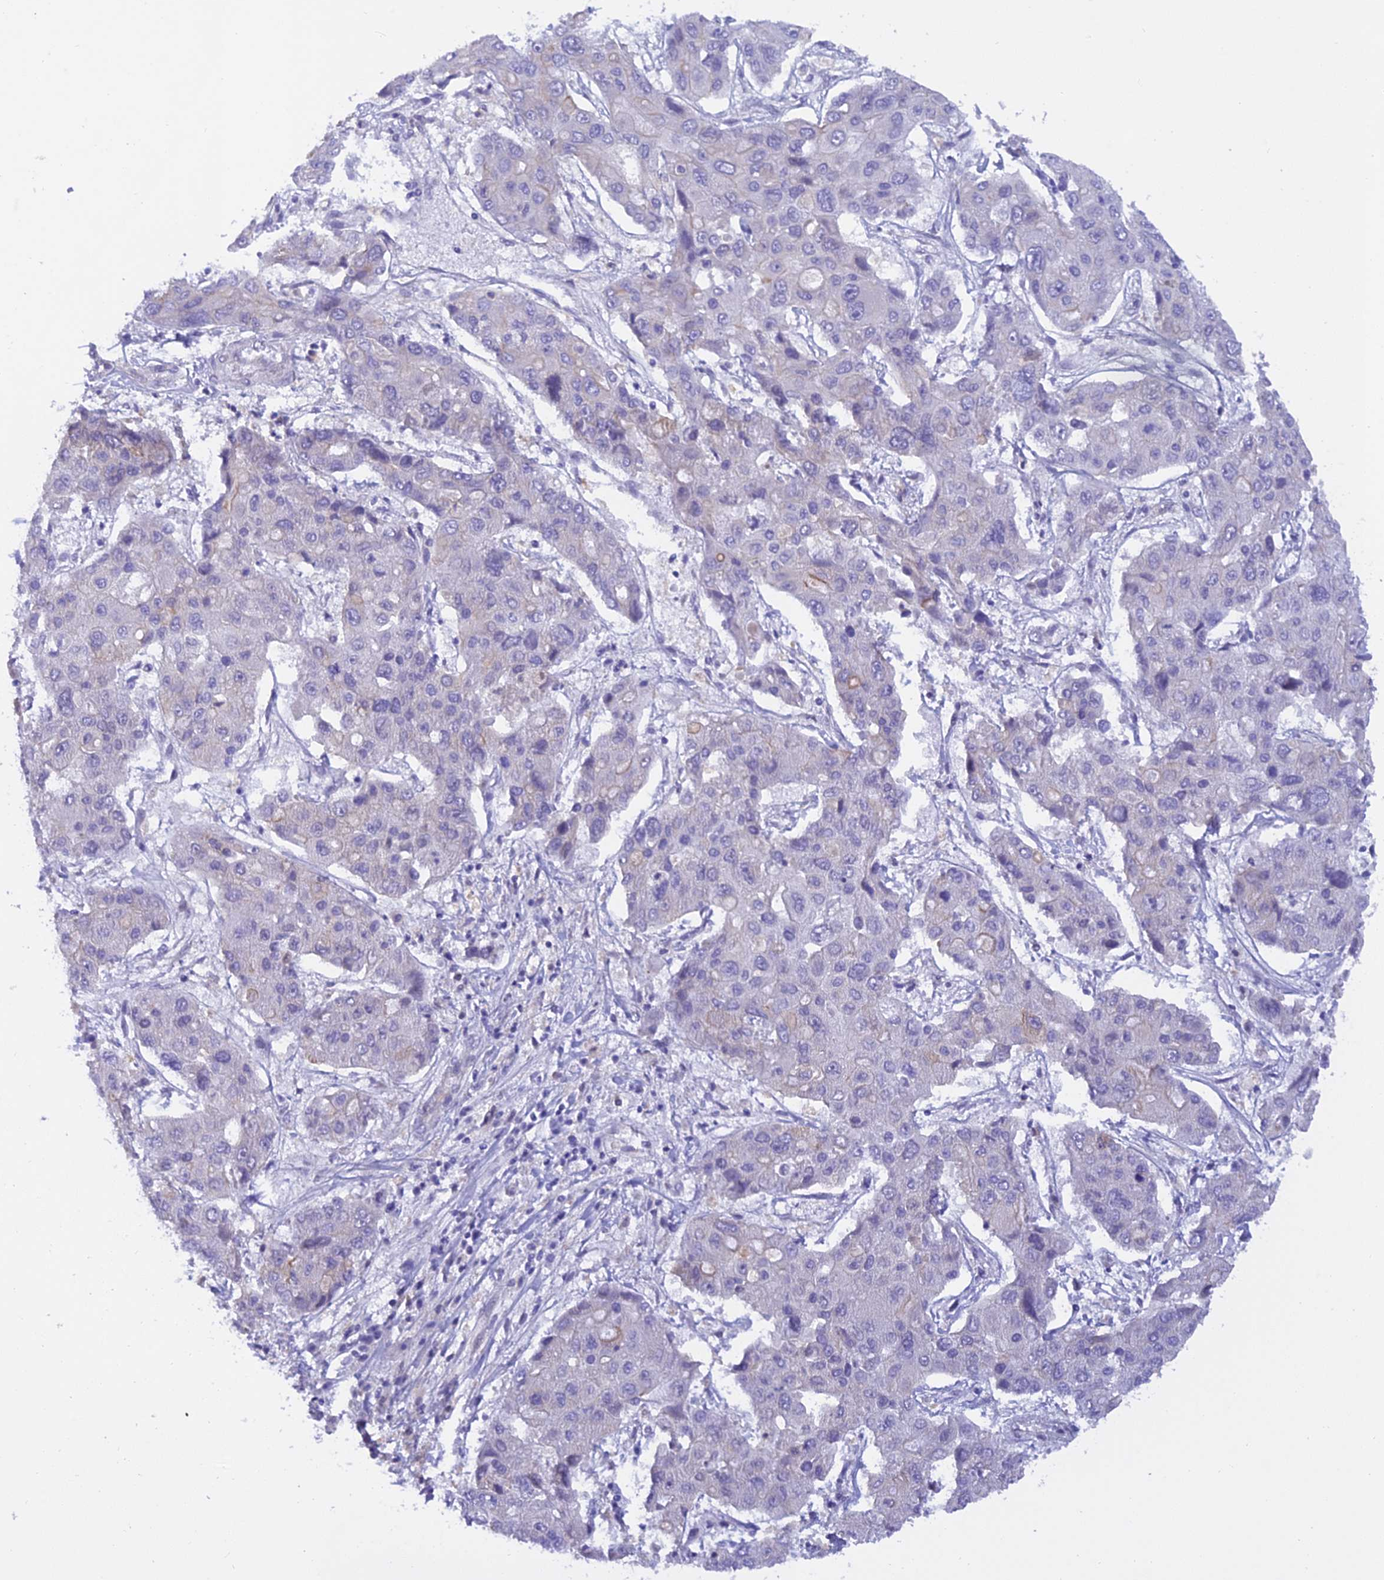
{"staining": {"intensity": "negative", "quantity": "none", "location": "none"}, "tissue": "liver cancer", "cell_type": "Tumor cells", "image_type": "cancer", "snomed": [{"axis": "morphology", "description": "Cholangiocarcinoma"}, {"axis": "topography", "description": "Liver"}], "caption": "The photomicrograph shows no significant staining in tumor cells of cholangiocarcinoma (liver). Nuclei are stained in blue.", "gene": "C17orf67", "patient": {"sex": "male", "age": 67}}